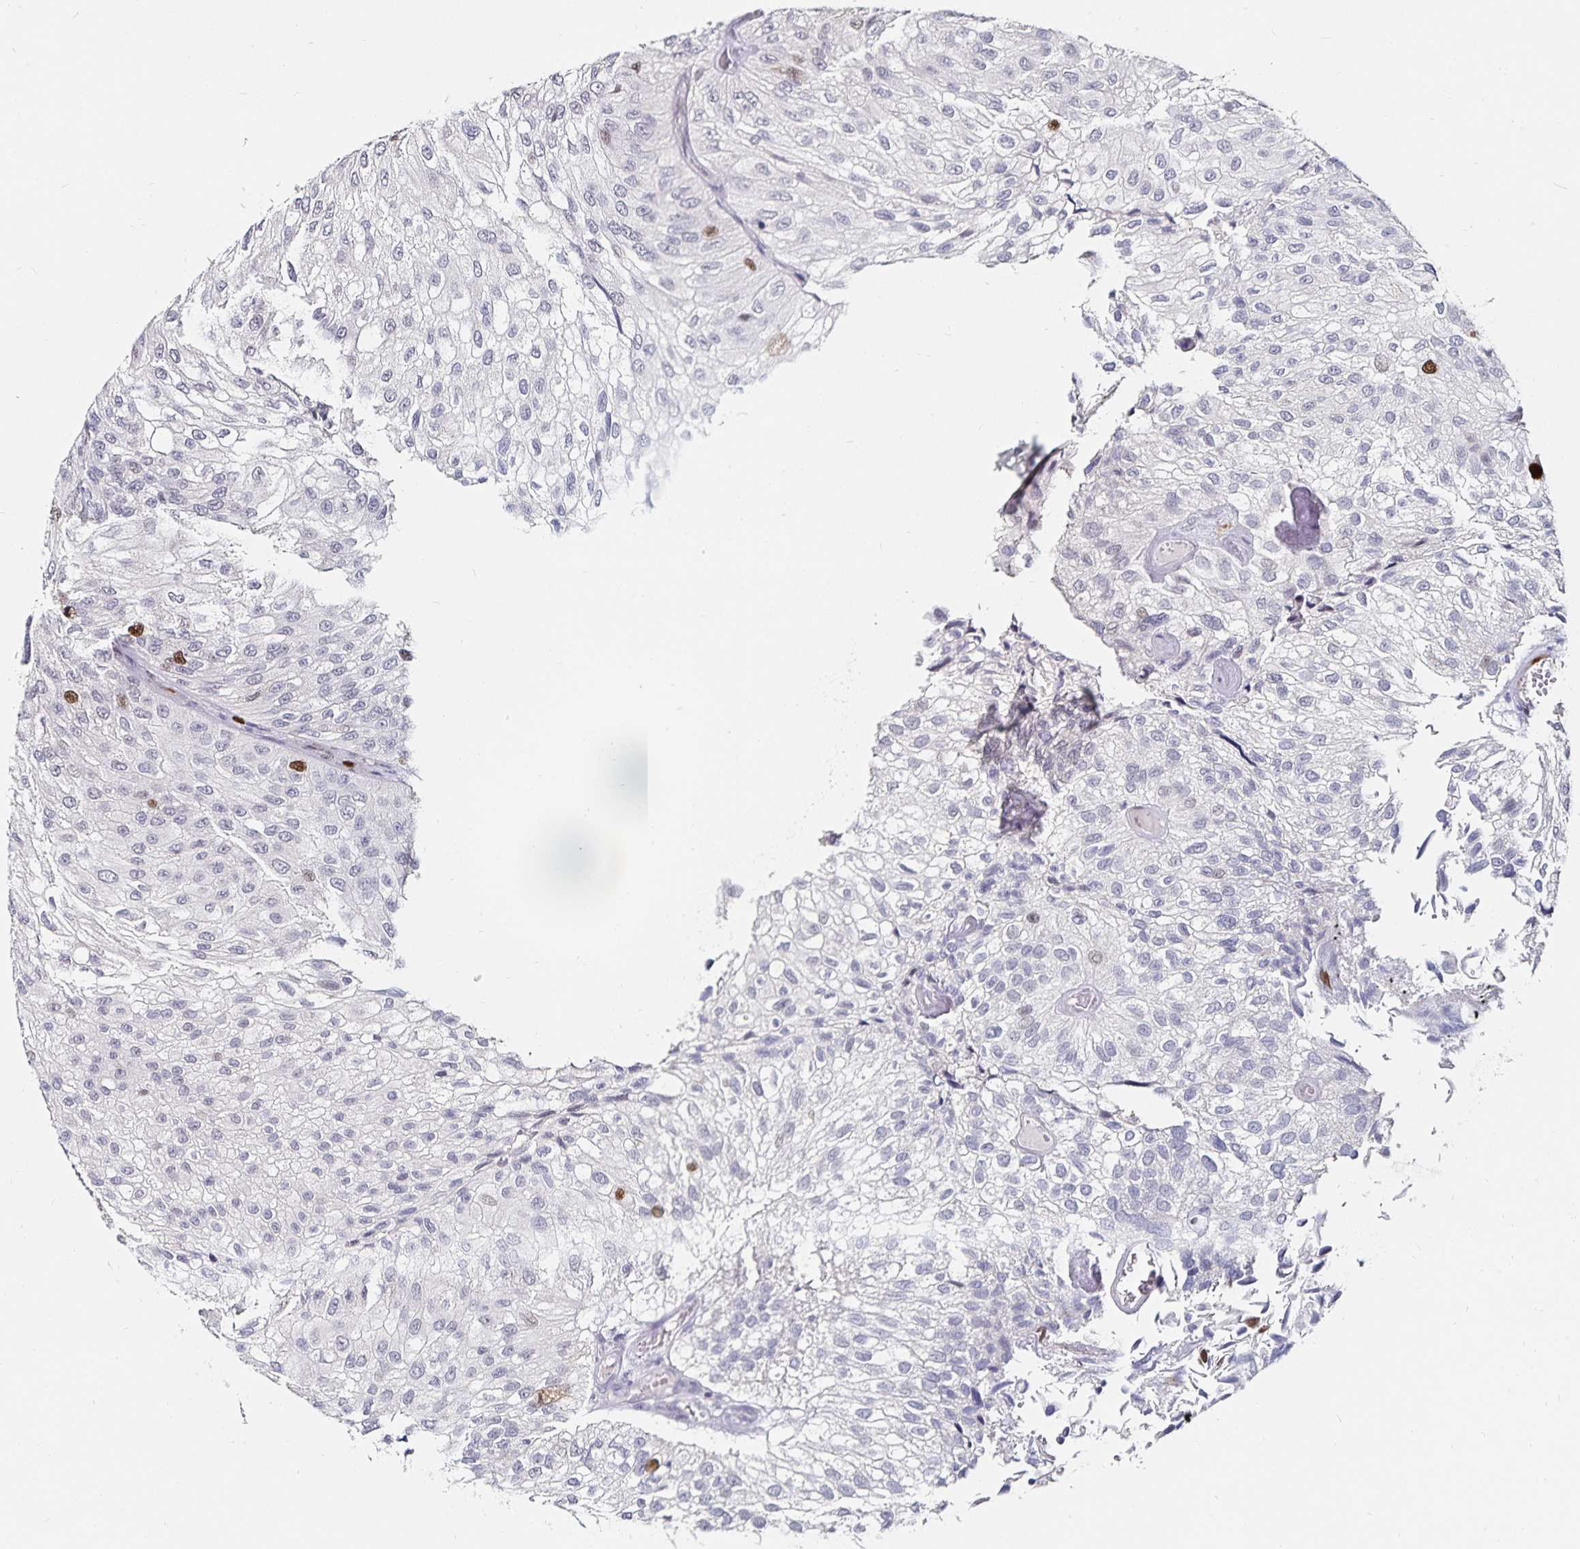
{"staining": {"intensity": "strong", "quantity": "<25%", "location": "nuclear"}, "tissue": "urothelial cancer", "cell_type": "Tumor cells", "image_type": "cancer", "snomed": [{"axis": "morphology", "description": "Urothelial carcinoma, NOS"}, {"axis": "topography", "description": "Urinary bladder"}], "caption": "An IHC photomicrograph of neoplastic tissue is shown. Protein staining in brown highlights strong nuclear positivity in urothelial cancer within tumor cells.", "gene": "ANLN", "patient": {"sex": "male", "age": 87}}